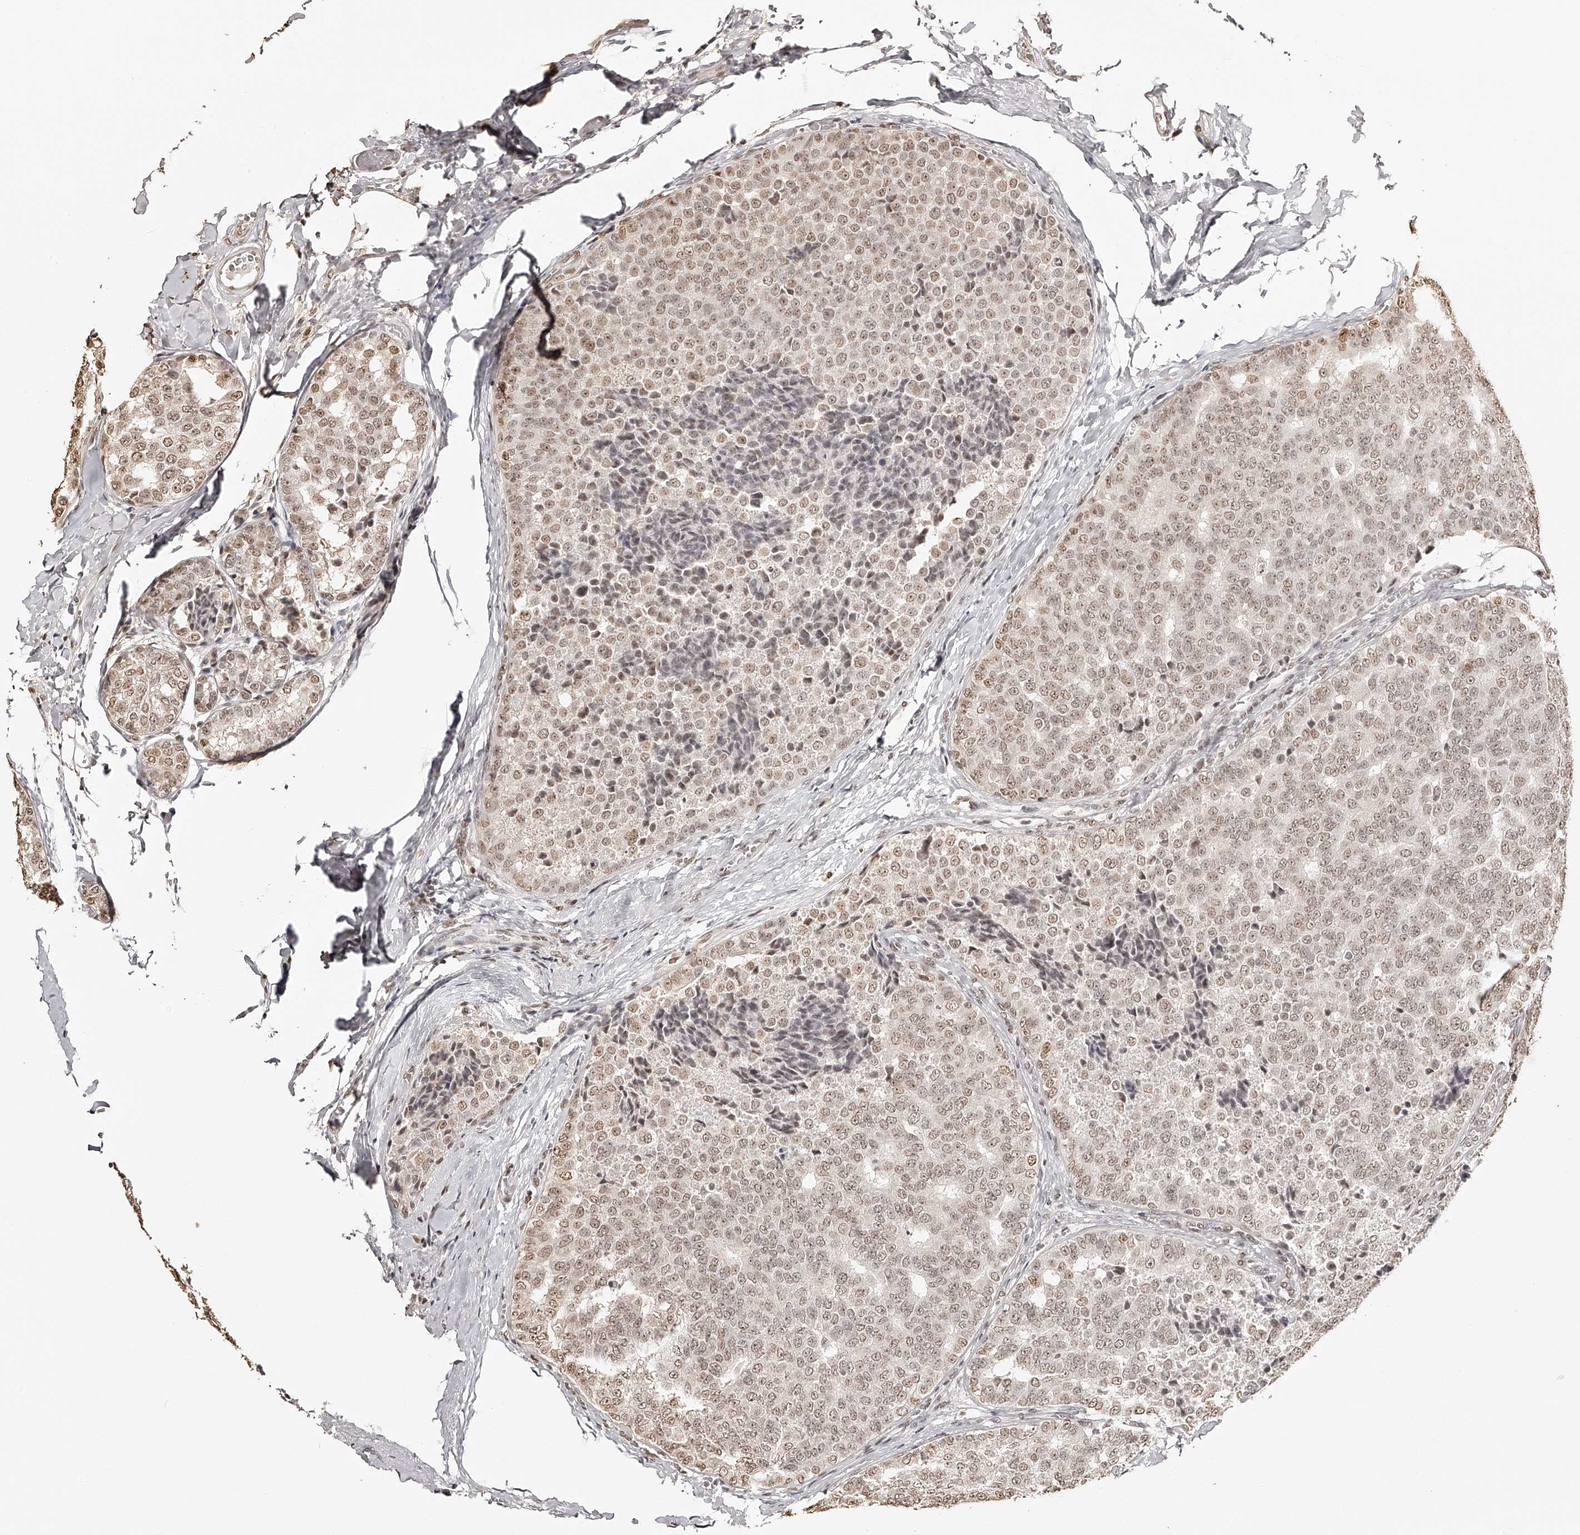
{"staining": {"intensity": "weak", "quantity": ">75%", "location": "nuclear"}, "tissue": "breast cancer", "cell_type": "Tumor cells", "image_type": "cancer", "snomed": [{"axis": "morphology", "description": "Normal tissue, NOS"}, {"axis": "morphology", "description": "Duct carcinoma"}, {"axis": "topography", "description": "Breast"}], "caption": "The micrograph reveals a brown stain indicating the presence of a protein in the nuclear of tumor cells in breast cancer.", "gene": "ZNF503", "patient": {"sex": "female", "age": 43}}